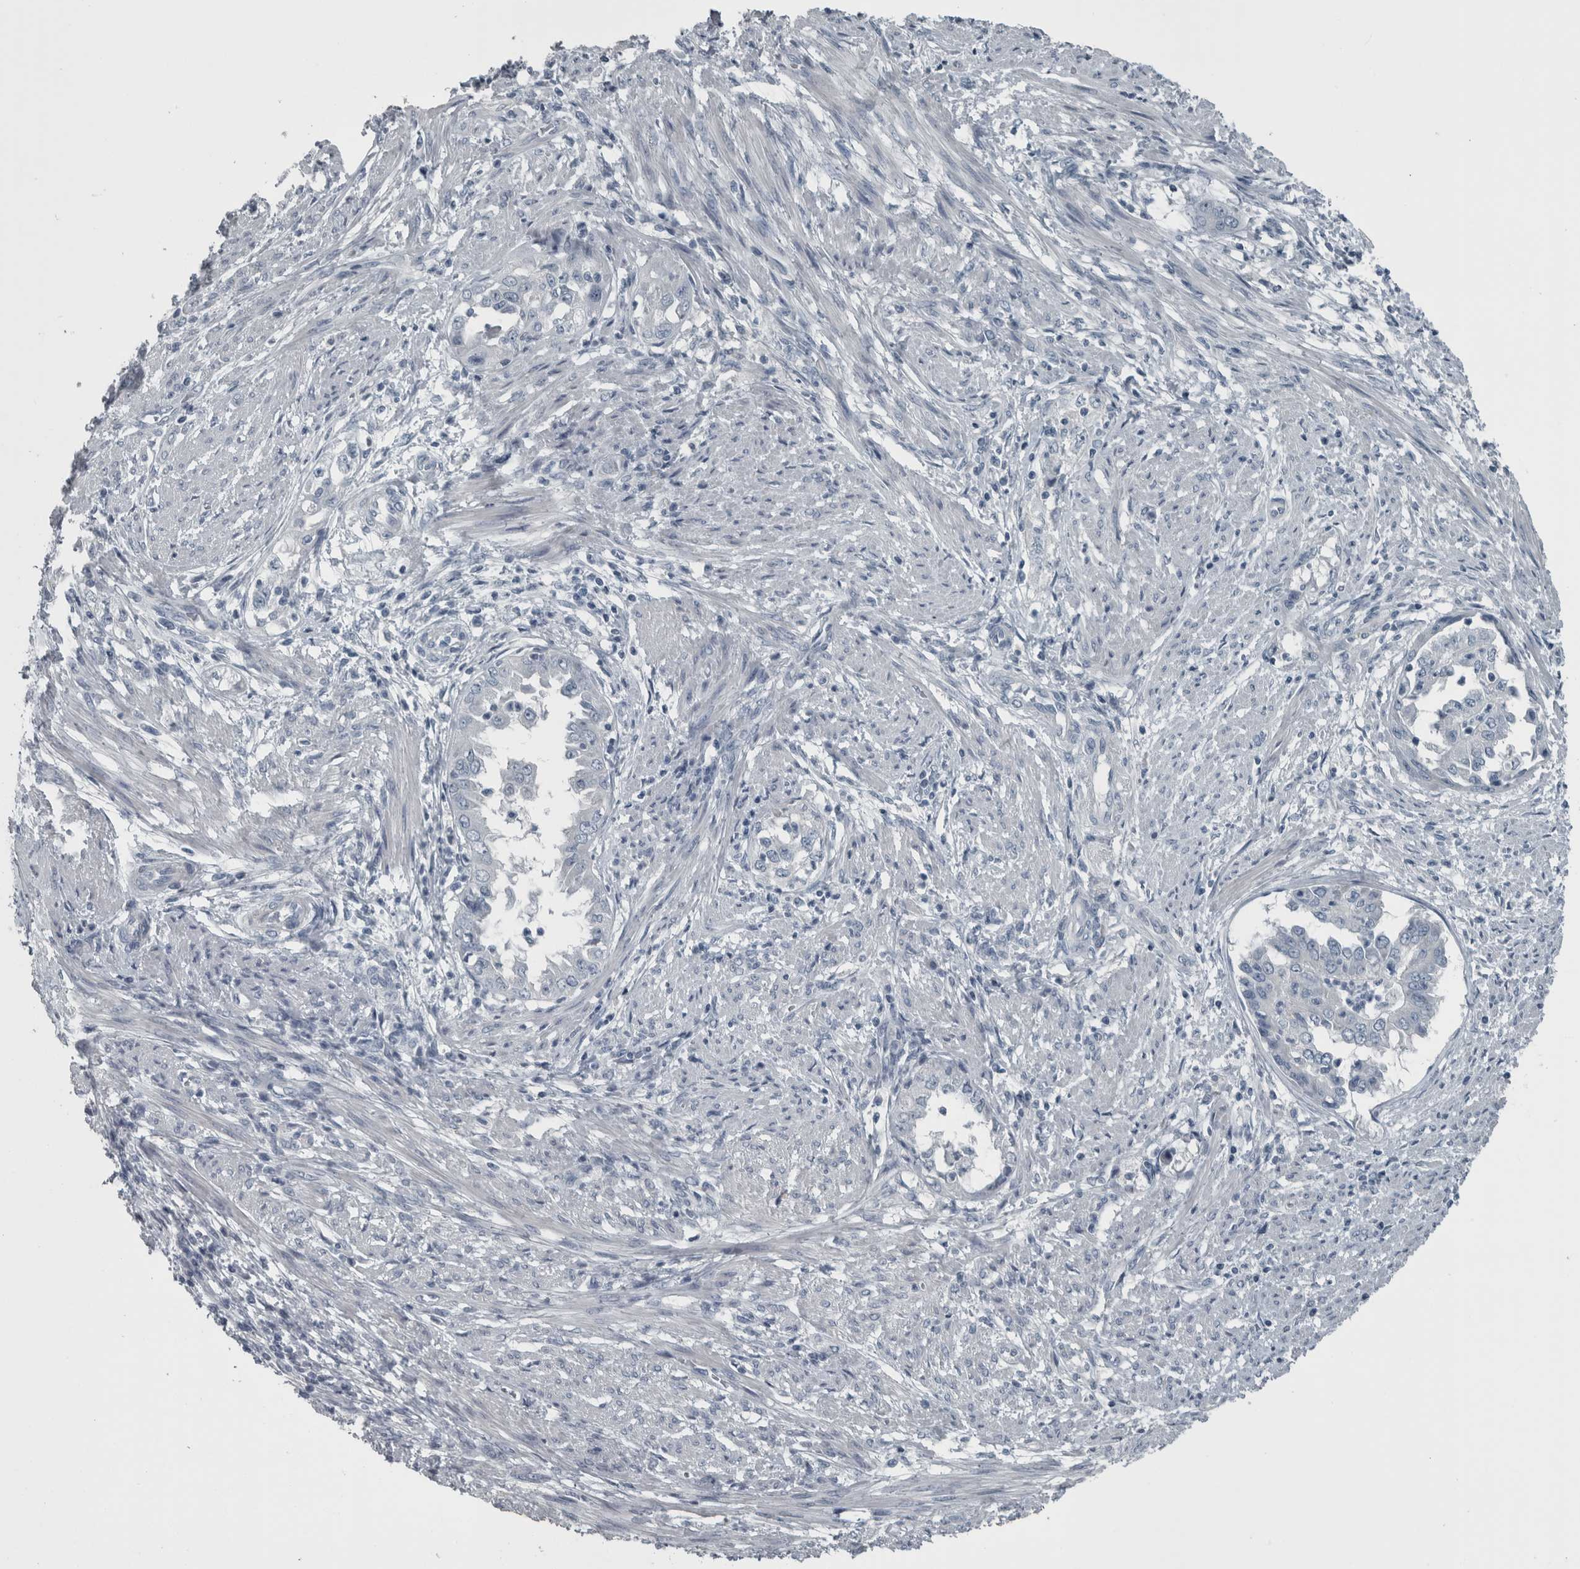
{"staining": {"intensity": "negative", "quantity": "none", "location": "none"}, "tissue": "endometrial cancer", "cell_type": "Tumor cells", "image_type": "cancer", "snomed": [{"axis": "morphology", "description": "Adenocarcinoma, NOS"}, {"axis": "topography", "description": "Endometrium"}], "caption": "Tumor cells are negative for protein expression in human endometrial adenocarcinoma.", "gene": "KRT20", "patient": {"sex": "female", "age": 85}}